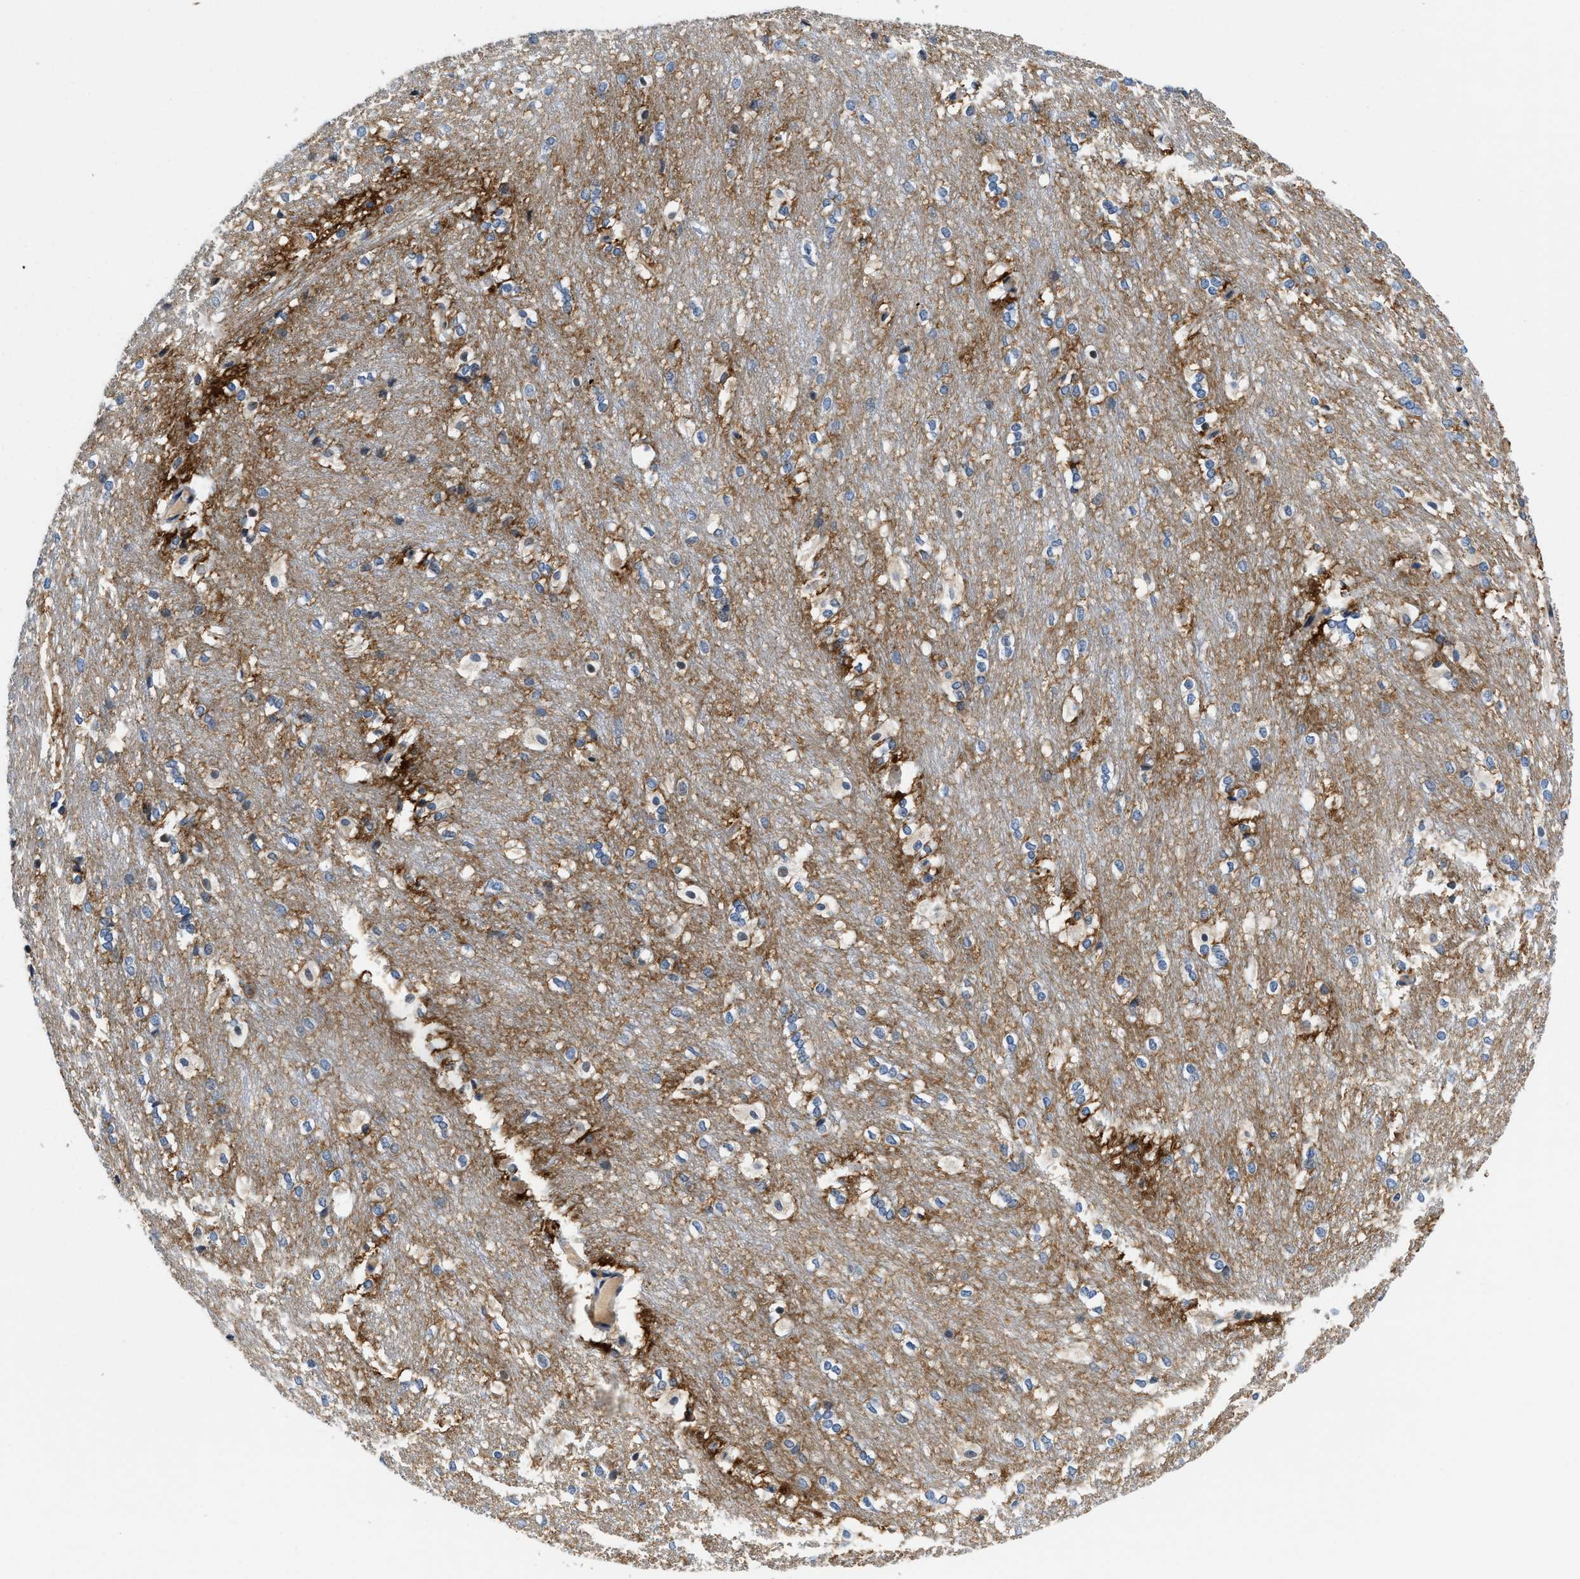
{"staining": {"intensity": "weak", "quantity": "<25%", "location": "cytoplasmic/membranous"}, "tissue": "caudate", "cell_type": "Glial cells", "image_type": "normal", "snomed": [{"axis": "morphology", "description": "Normal tissue, NOS"}, {"axis": "topography", "description": "Lateral ventricle wall"}], "caption": "DAB (3,3'-diaminobenzidine) immunohistochemical staining of normal human caudate demonstrates no significant positivity in glial cells.", "gene": "IKBKE", "patient": {"sex": "female", "age": 19}}